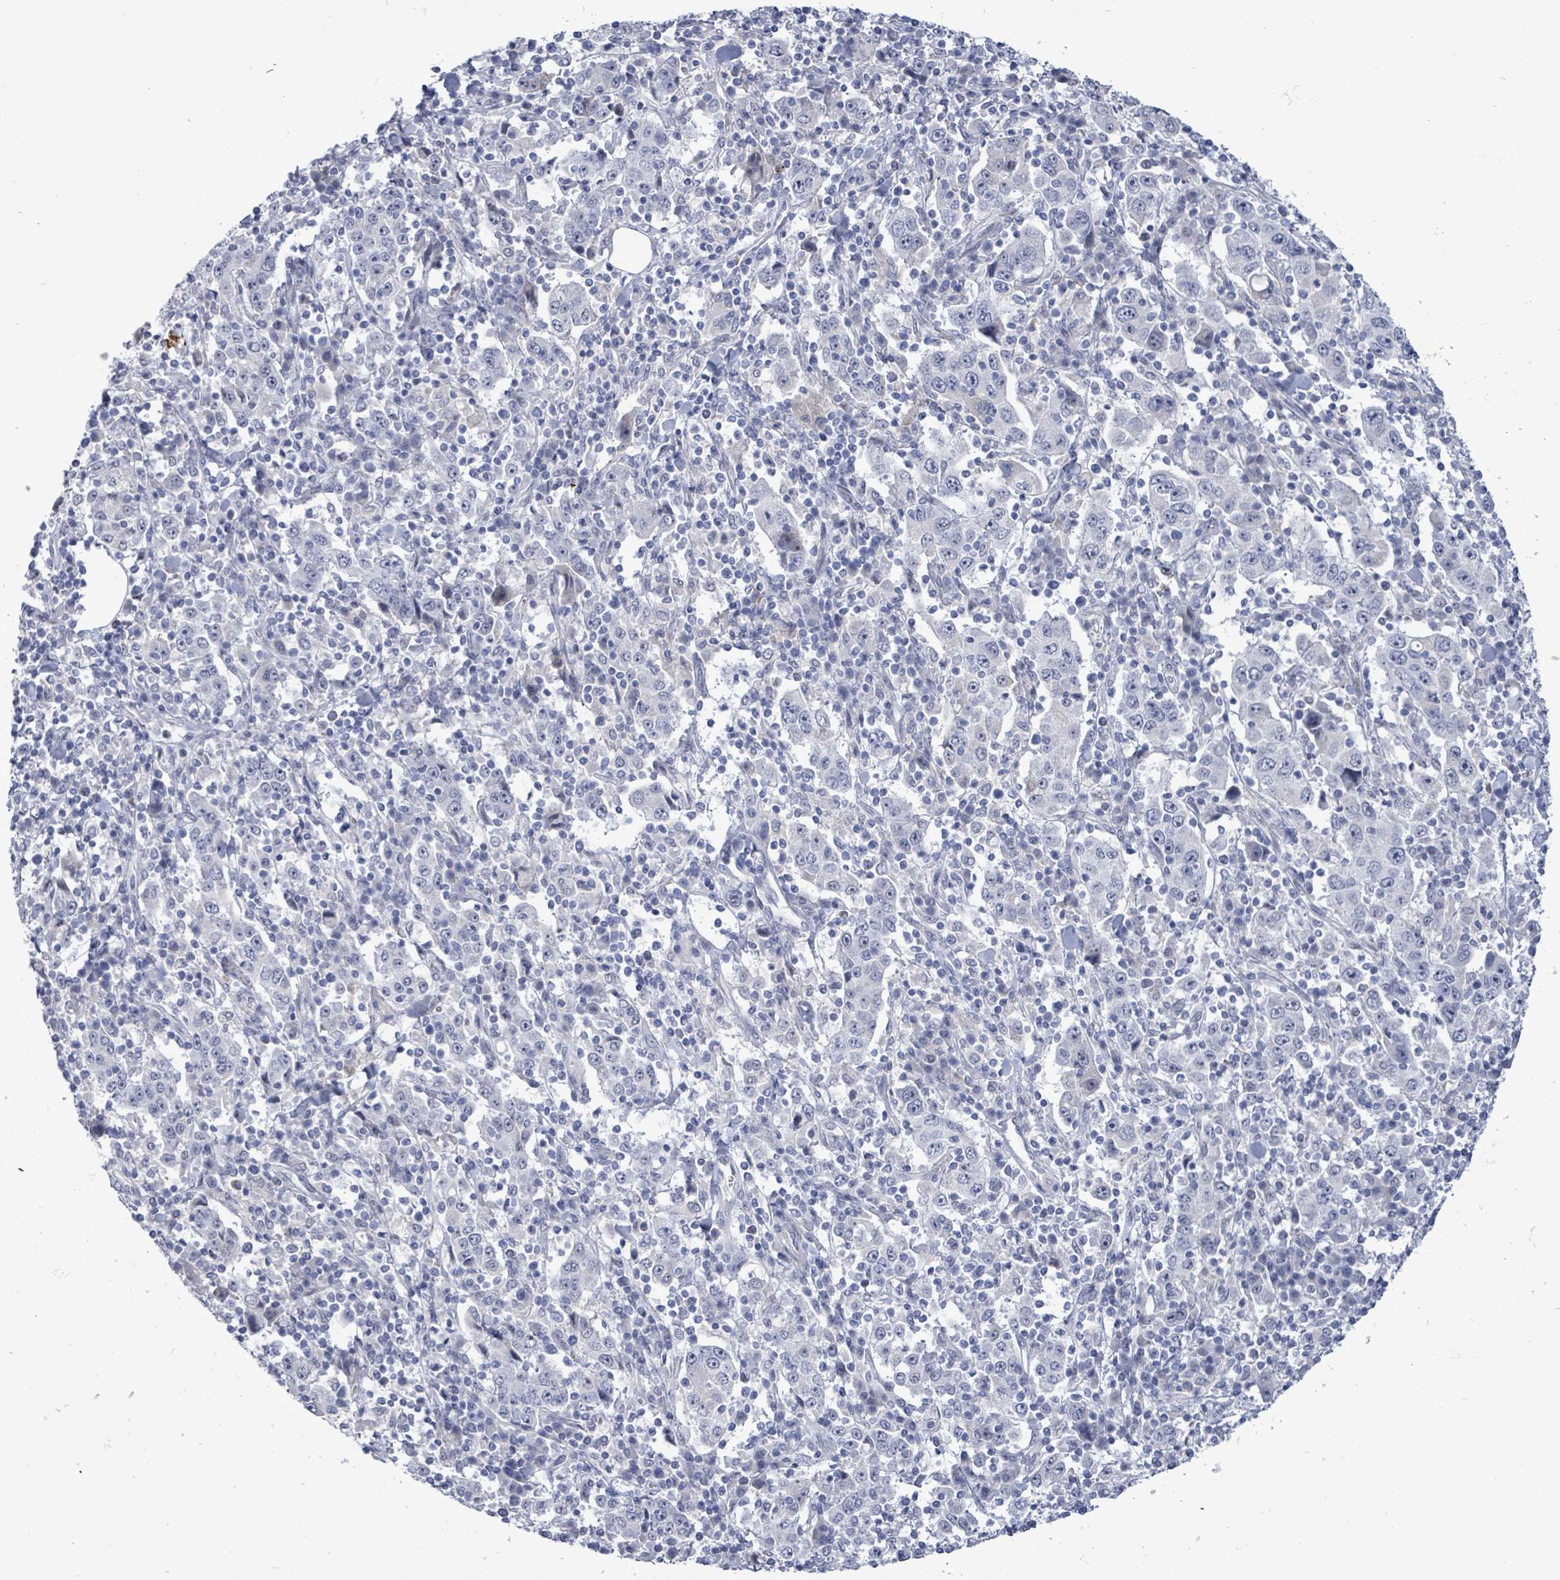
{"staining": {"intensity": "negative", "quantity": "none", "location": "none"}, "tissue": "stomach cancer", "cell_type": "Tumor cells", "image_type": "cancer", "snomed": [{"axis": "morphology", "description": "Normal tissue, NOS"}, {"axis": "morphology", "description": "Adenocarcinoma, NOS"}, {"axis": "topography", "description": "Stomach, upper"}, {"axis": "topography", "description": "Stomach"}], "caption": "Immunohistochemistry (IHC) of adenocarcinoma (stomach) exhibits no positivity in tumor cells. Brightfield microscopy of IHC stained with DAB (brown) and hematoxylin (blue), captured at high magnification.", "gene": "CT45A5", "patient": {"sex": "male", "age": 59}}